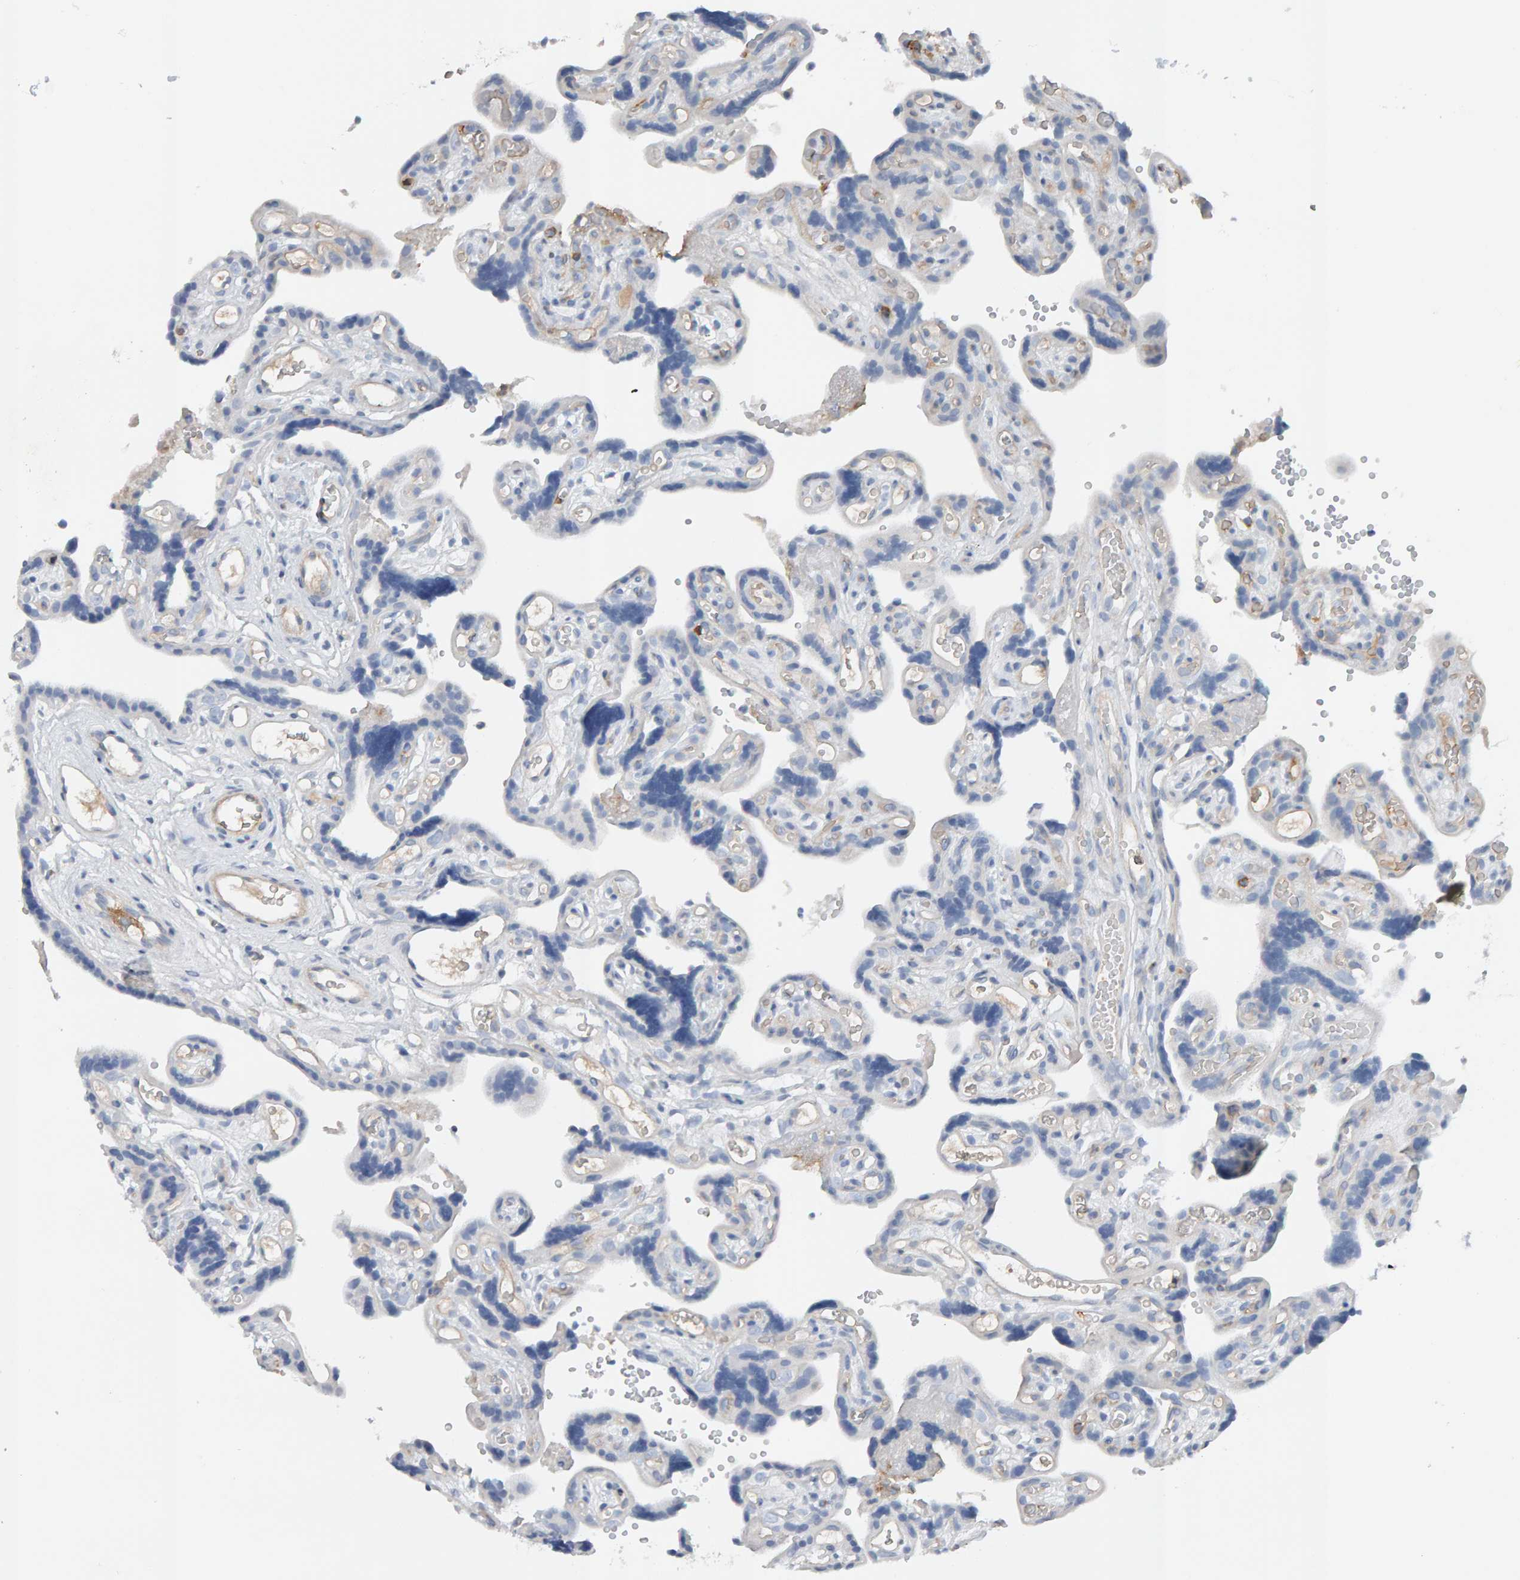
{"staining": {"intensity": "negative", "quantity": "none", "location": "none"}, "tissue": "placenta", "cell_type": "Decidual cells", "image_type": "normal", "snomed": [{"axis": "morphology", "description": "Normal tissue, NOS"}, {"axis": "topography", "description": "Placenta"}], "caption": "This is an immunohistochemistry histopathology image of unremarkable human placenta. There is no staining in decidual cells.", "gene": "FYN", "patient": {"sex": "female", "age": 30}}